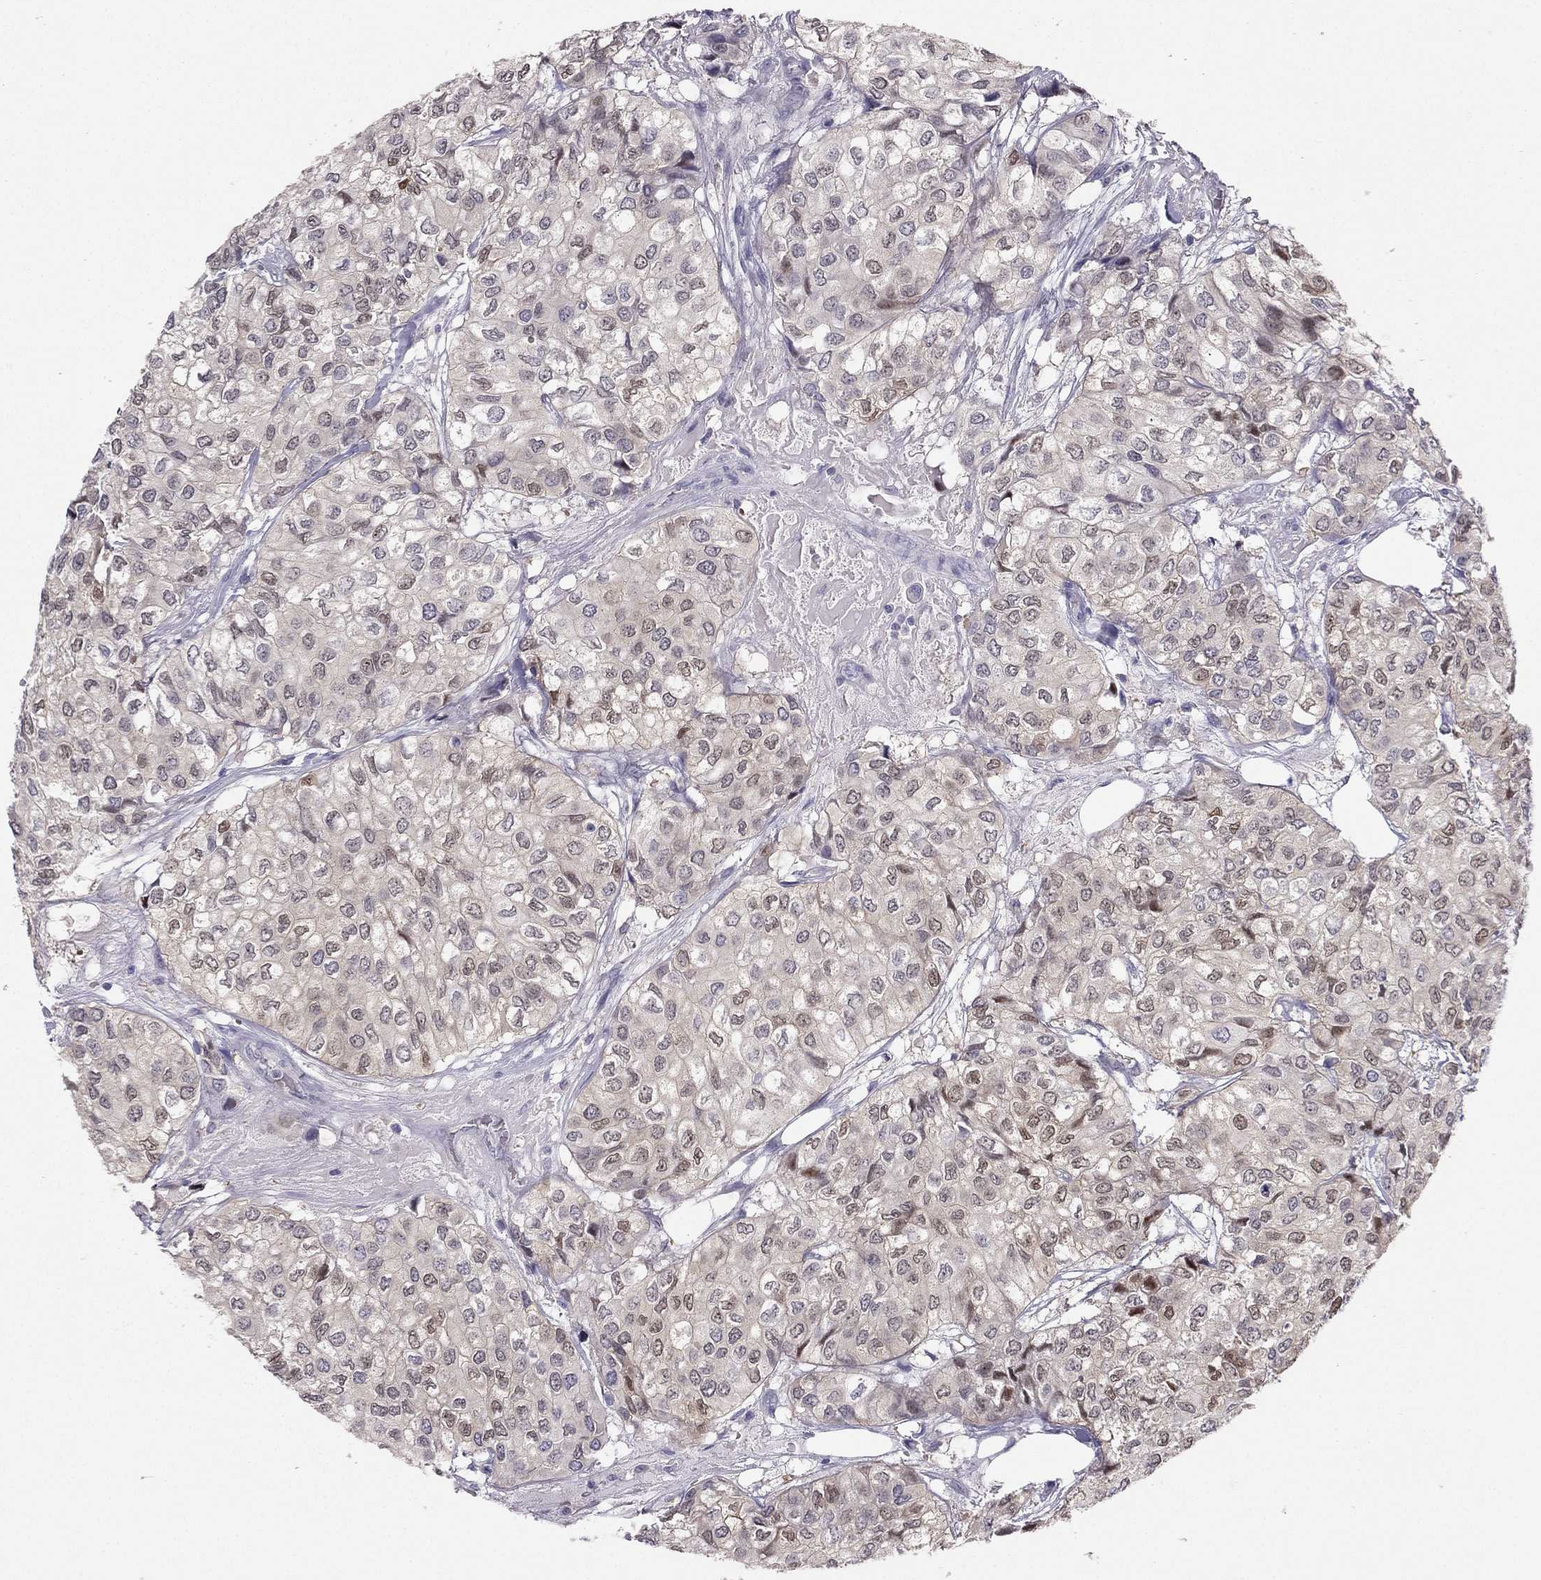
{"staining": {"intensity": "weak", "quantity": ">75%", "location": "nuclear"}, "tissue": "urothelial cancer", "cell_type": "Tumor cells", "image_type": "cancer", "snomed": [{"axis": "morphology", "description": "Urothelial carcinoma, High grade"}, {"axis": "topography", "description": "Urinary bladder"}], "caption": "Human urothelial cancer stained with a brown dye exhibits weak nuclear positive expression in about >75% of tumor cells.", "gene": "RSPH14", "patient": {"sex": "male", "age": 73}}